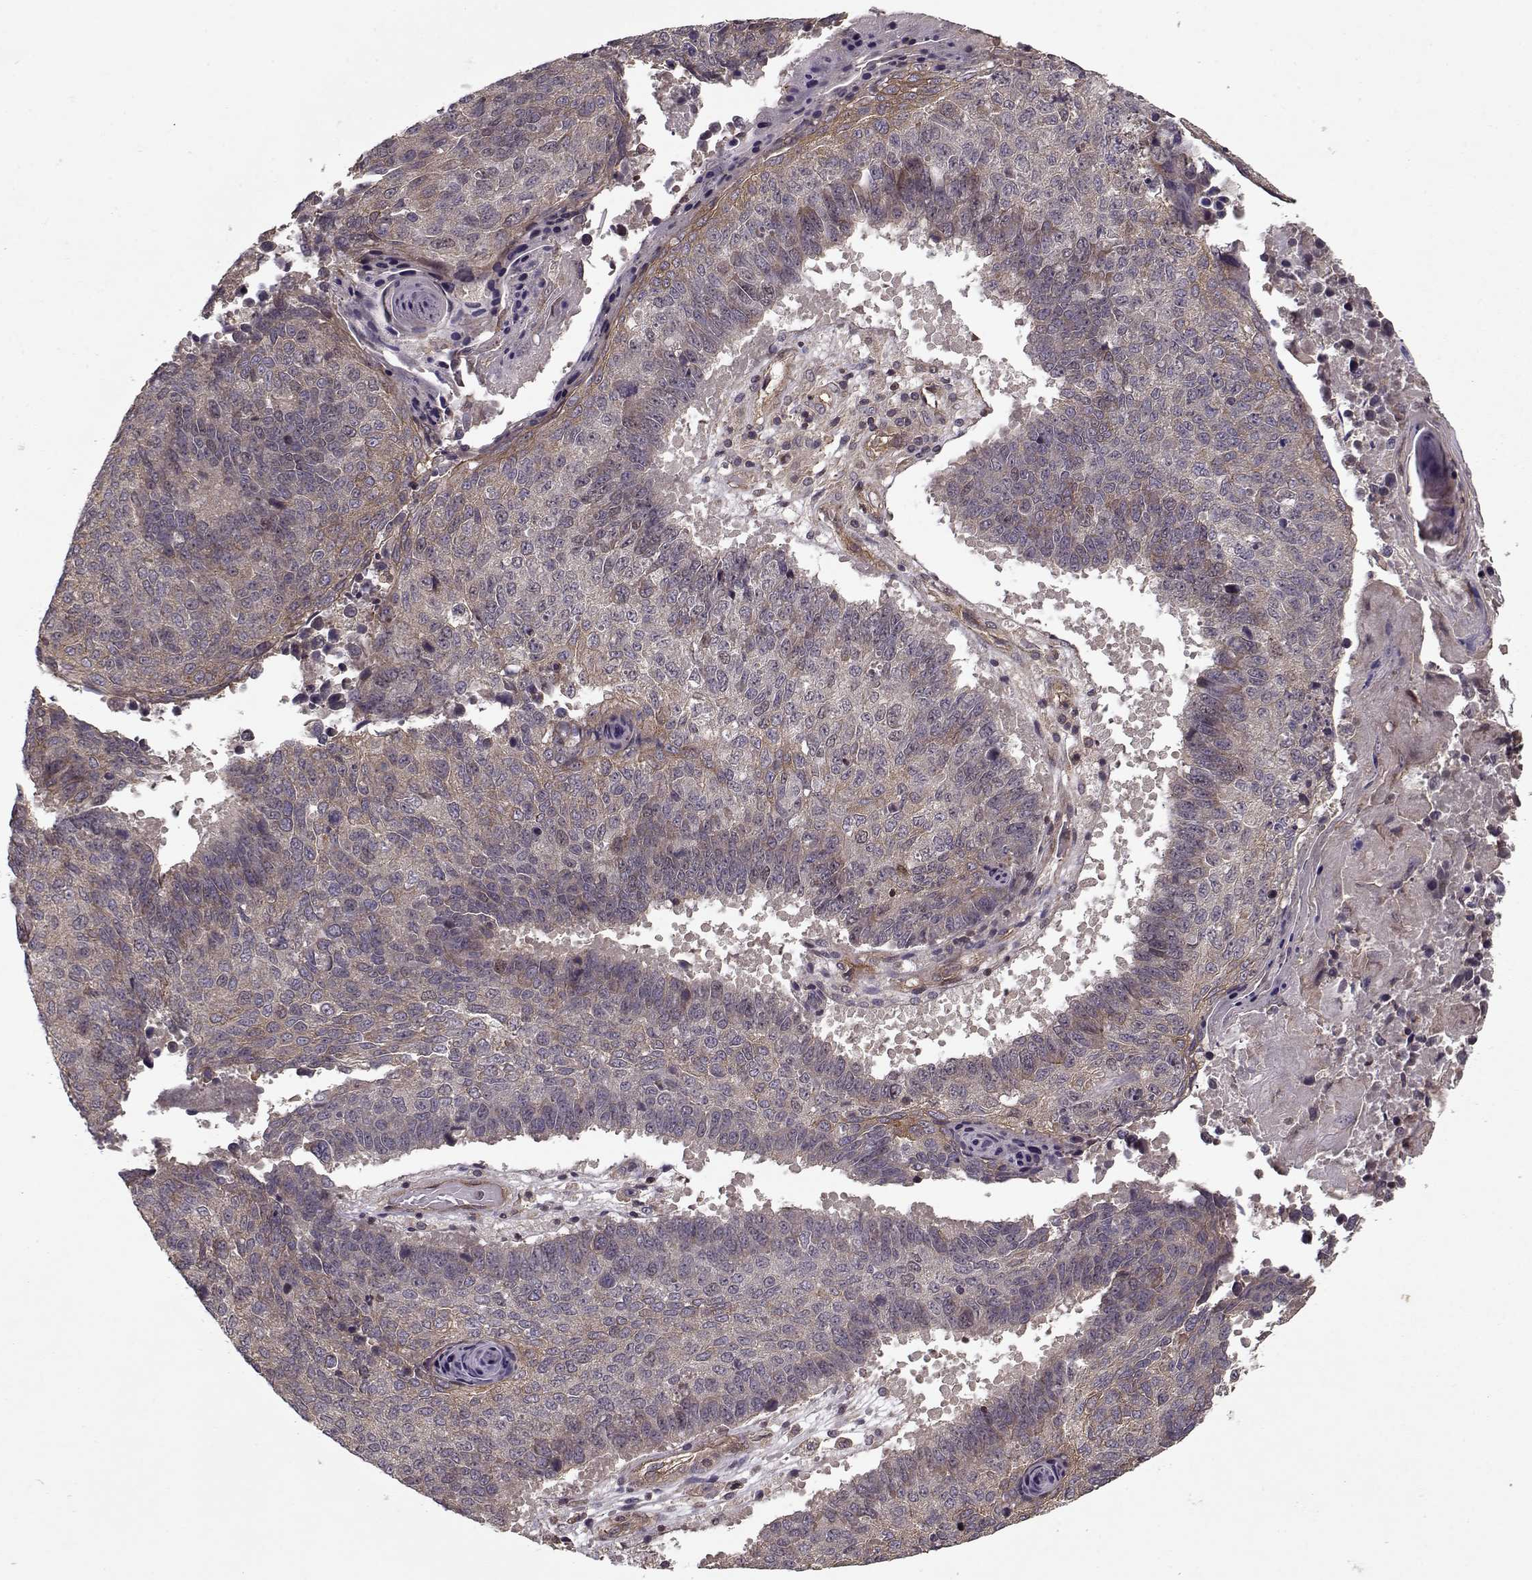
{"staining": {"intensity": "weak", "quantity": "<25%", "location": "cytoplasmic/membranous"}, "tissue": "lung cancer", "cell_type": "Tumor cells", "image_type": "cancer", "snomed": [{"axis": "morphology", "description": "Squamous cell carcinoma, NOS"}, {"axis": "topography", "description": "Lung"}], "caption": "Lung cancer was stained to show a protein in brown. There is no significant staining in tumor cells.", "gene": "PPP1R12A", "patient": {"sex": "male", "age": 73}}